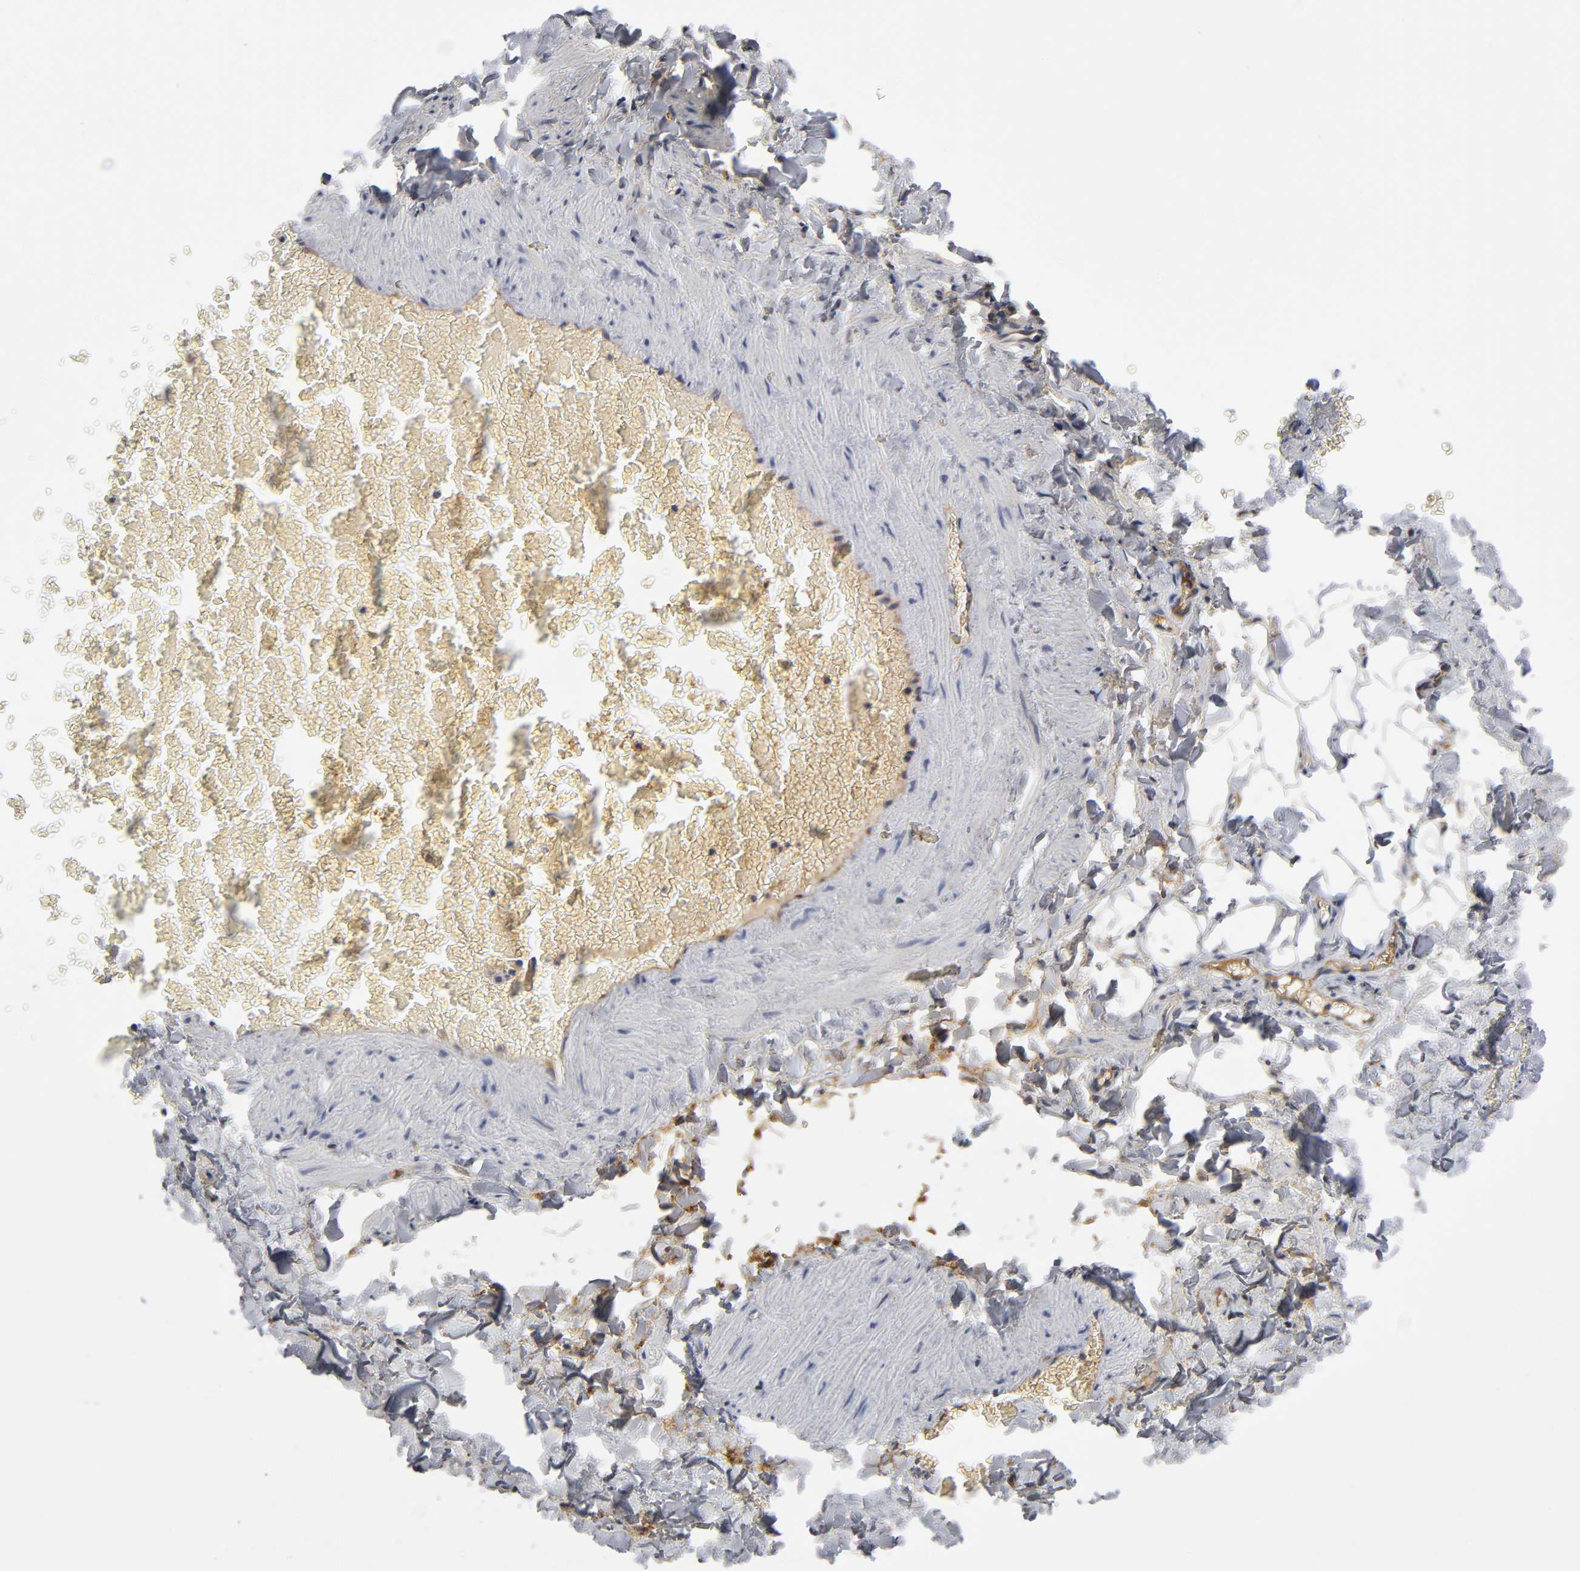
{"staining": {"intensity": "negative", "quantity": "none", "location": "none"}, "tissue": "adipose tissue", "cell_type": "Adipocytes", "image_type": "normal", "snomed": [{"axis": "morphology", "description": "Normal tissue, NOS"}, {"axis": "topography", "description": "Vascular tissue"}], "caption": "Human adipose tissue stained for a protein using immunohistochemistry (IHC) reveals no expression in adipocytes.", "gene": "NOVA1", "patient": {"sex": "male", "age": 41}}